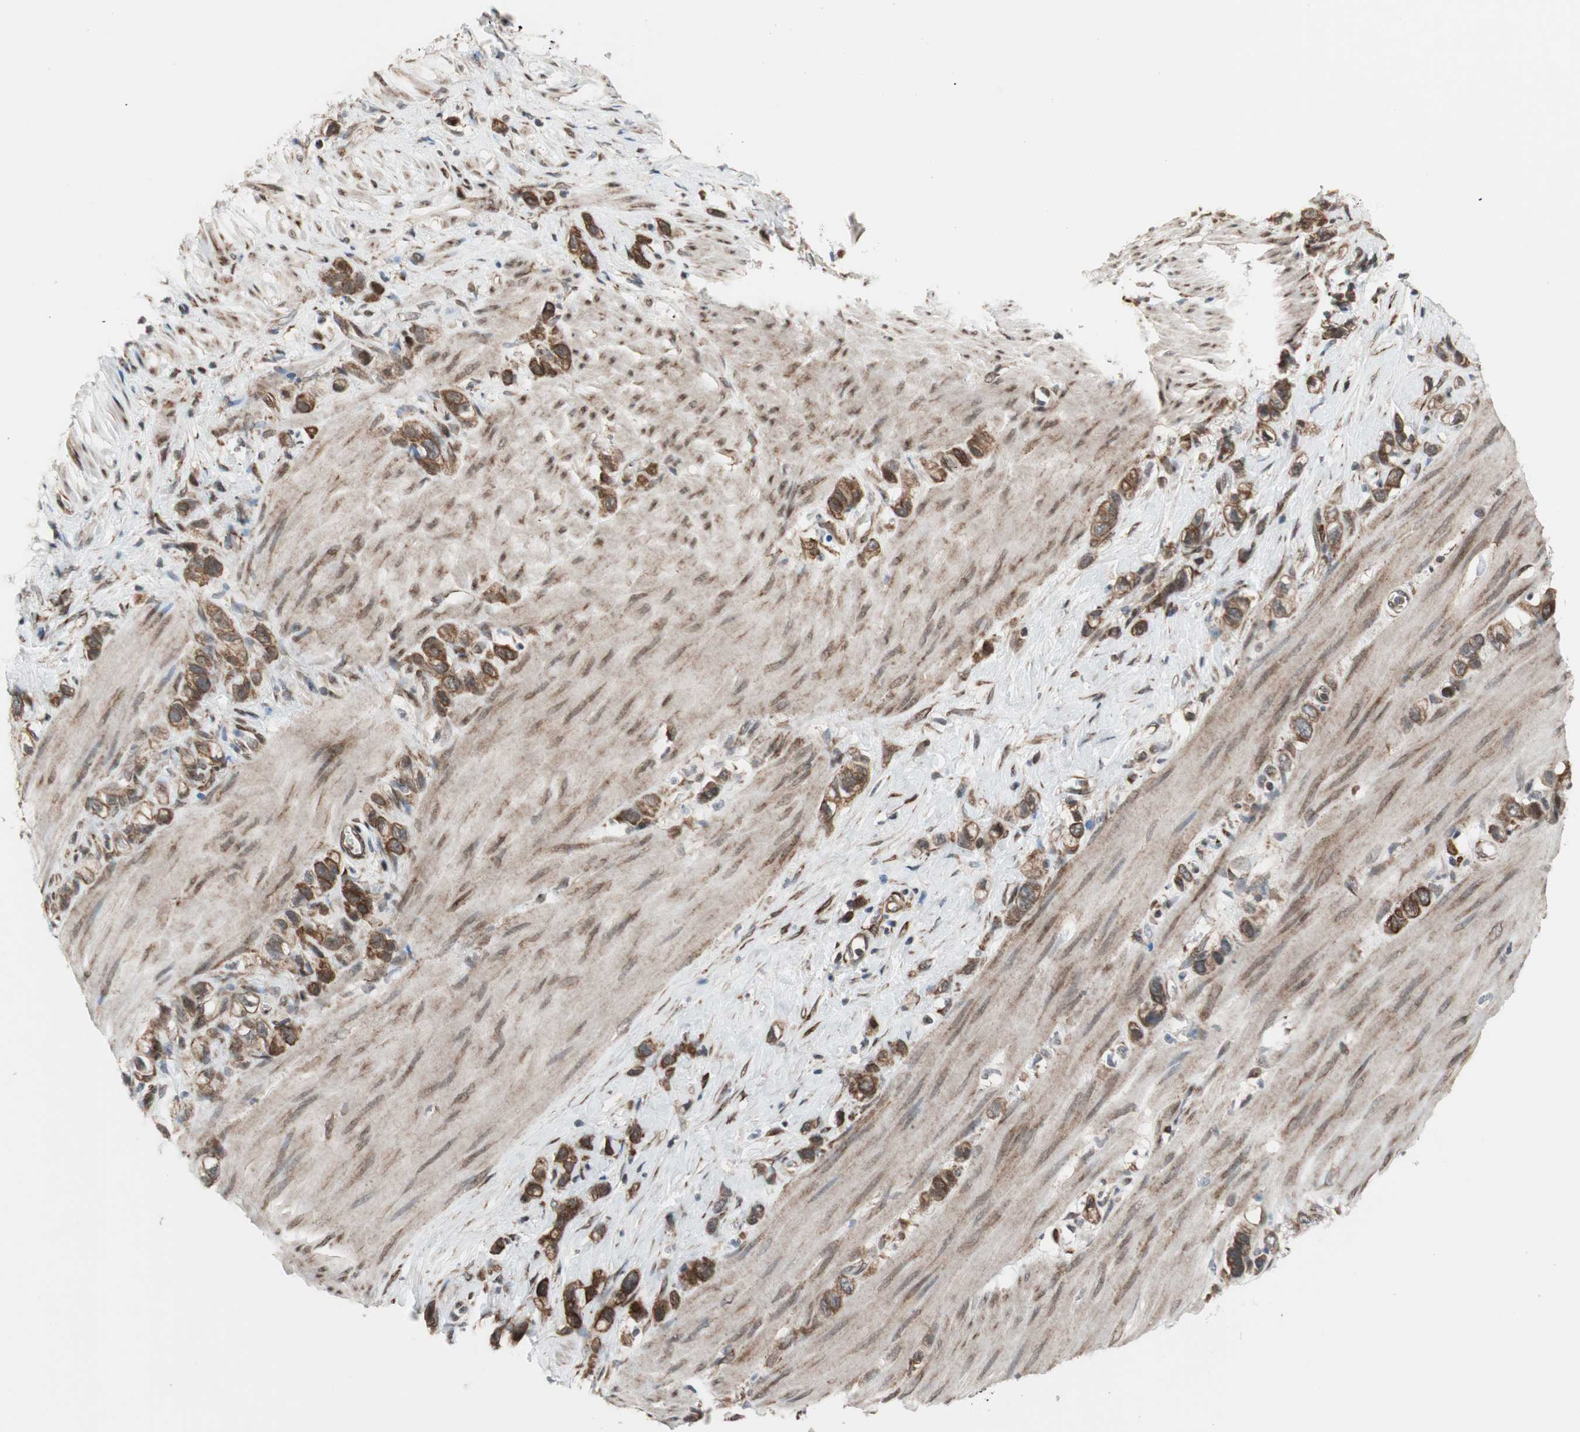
{"staining": {"intensity": "strong", "quantity": ">75%", "location": "cytoplasmic/membranous"}, "tissue": "stomach cancer", "cell_type": "Tumor cells", "image_type": "cancer", "snomed": [{"axis": "morphology", "description": "Normal tissue, NOS"}, {"axis": "morphology", "description": "Adenocarcinoma, NOS"}, {"axis": "morphology", "description": "Adenocarcinoma, High grade"}, {"axis": "topography", "description": "Stomach, upper"}, {"axis": "topography", "description": "Stomach"}], "caption": "Protein expression analysis of stomach cancer (adenocarcinoma) displays strong cytoplasmic/membranous positivity in approximately >75% of tumor cells.", "gene": "ZNF512B", "patient": {"sex": "female", "age": 65}}